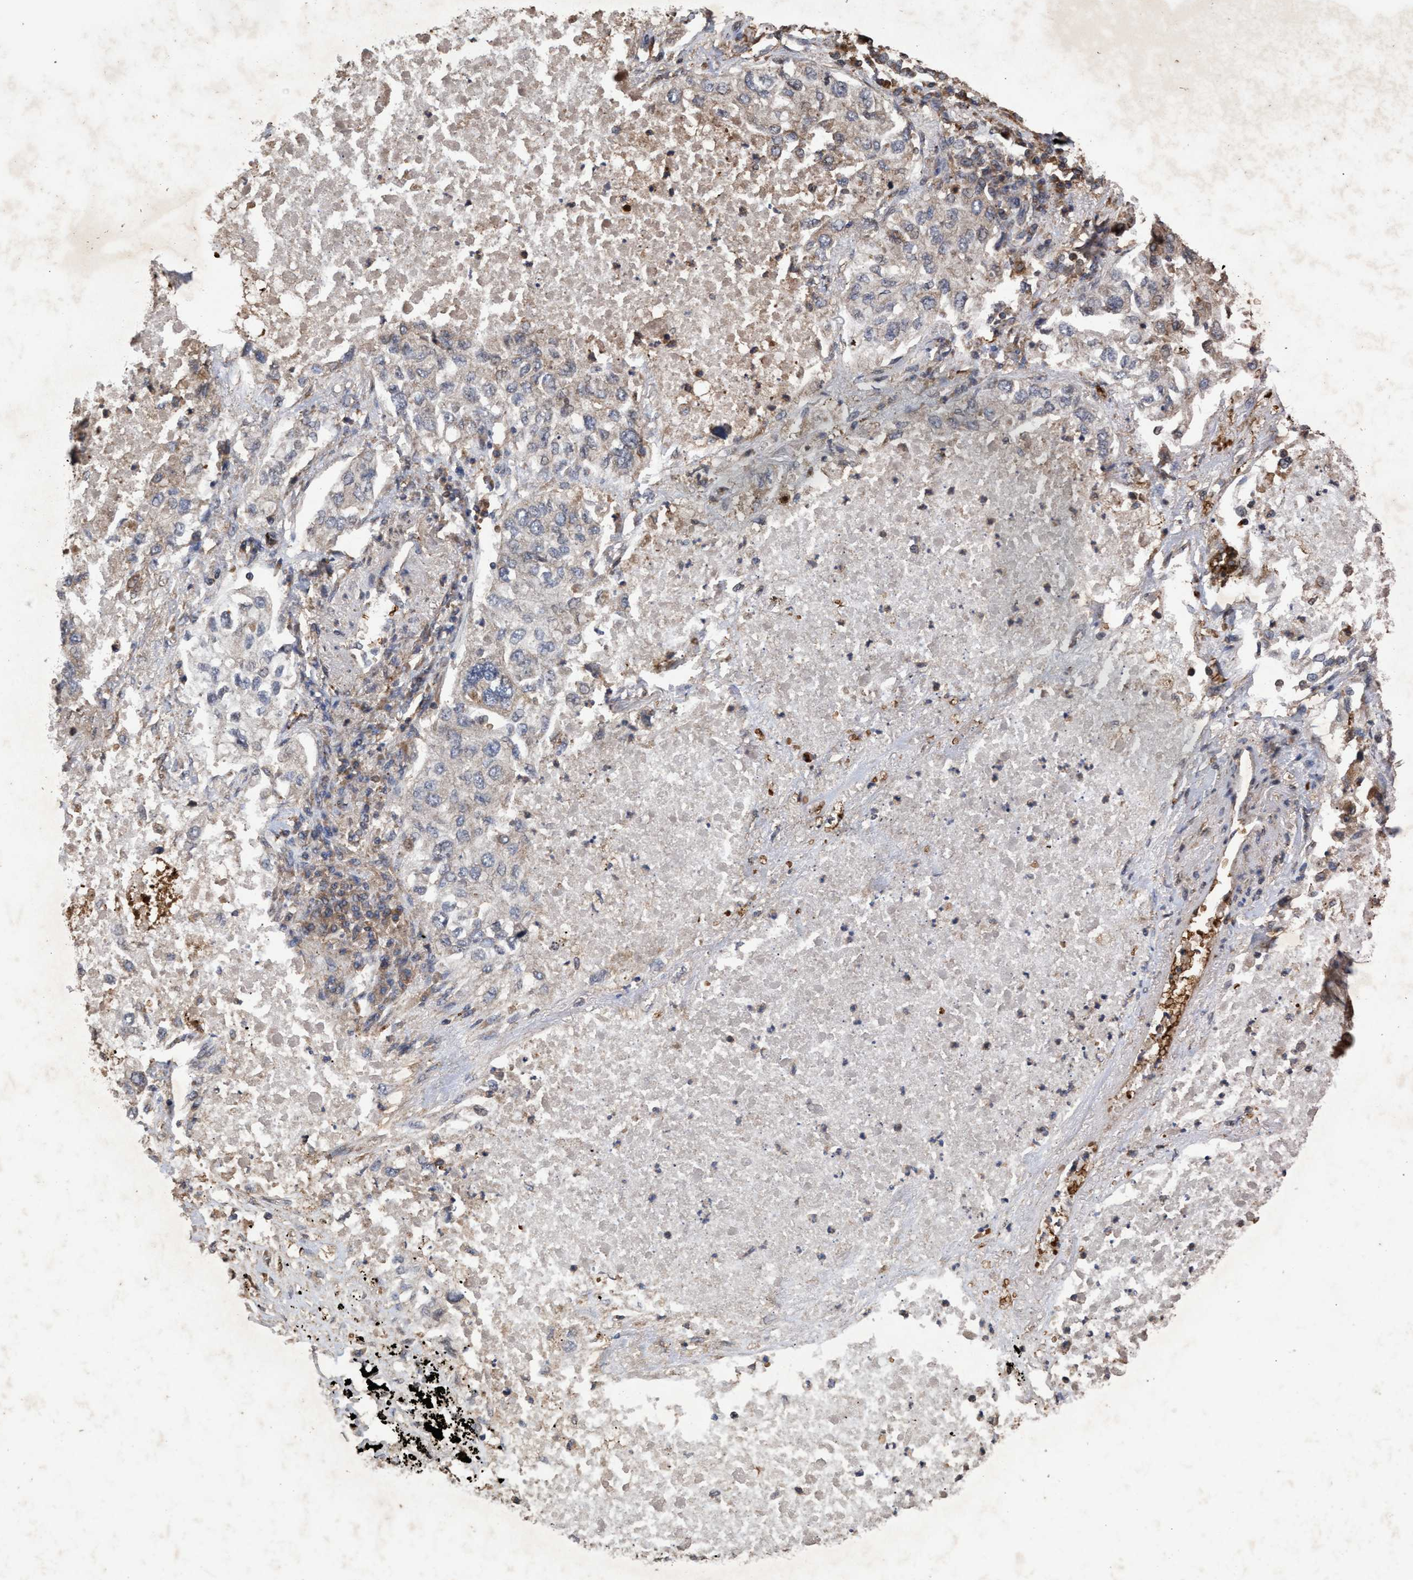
{"staining": {"intensity": "weak", "quantity": "25%-75%", "location": "cytoplasmic/membranous"}, "tissue": "lung cancer", "cell_type": "Tumor cells", "image_type": "cancer", "snomed": [{"axis": "morphology", "description": "Inflammation, NOS"}, {"axis": "morphology", "description": "Adenocarcinoma, NOS"}, {"axis": "topography", "description": "Lung"}], "caption": "Immunohistochemistry of lung adenocarcinoma displays low levels of weak cytoplasmic/membranous staining in approximately 25%-75% of tumor cells.", "gene": "CHMP6", "patient": {"sex": "male", "age": 63}}